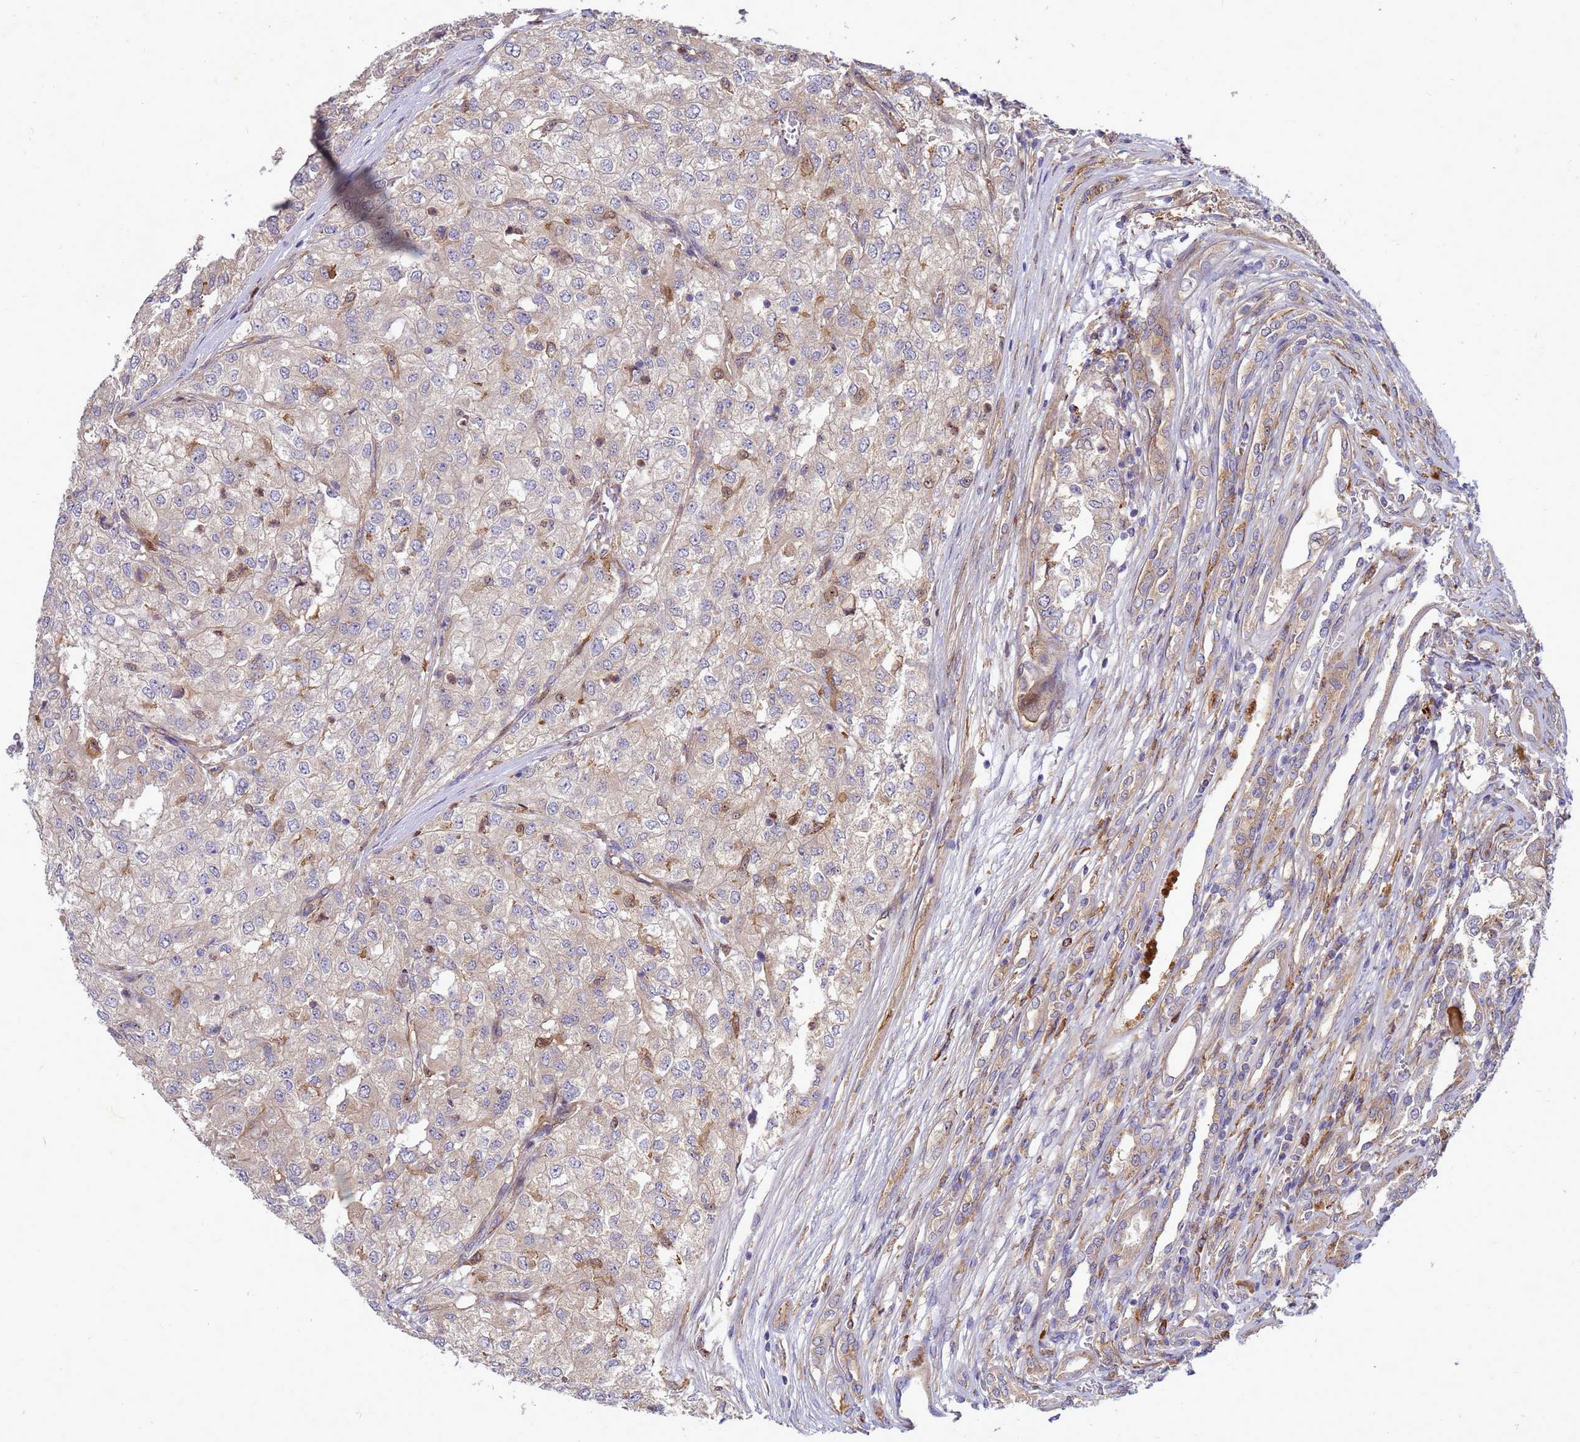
{"staining": {"intensity": "negative", "quantity": "none", "location": "none"}, "tissue": "renal cancer", "cell_type": "Tumor cells", "image_type": "cancer", "snomed": [{"axis": "morphology", "description": "Adenocarcinoma, NOS"}, {"axis": "topography", "description": "Kidney"}], "caption": "This is an immunohistochemistry histopathology image of renal cancer. There is no staining in tumor cells.", "gene": "RNF215", "patient": {"sex": "female", "age": 54}}